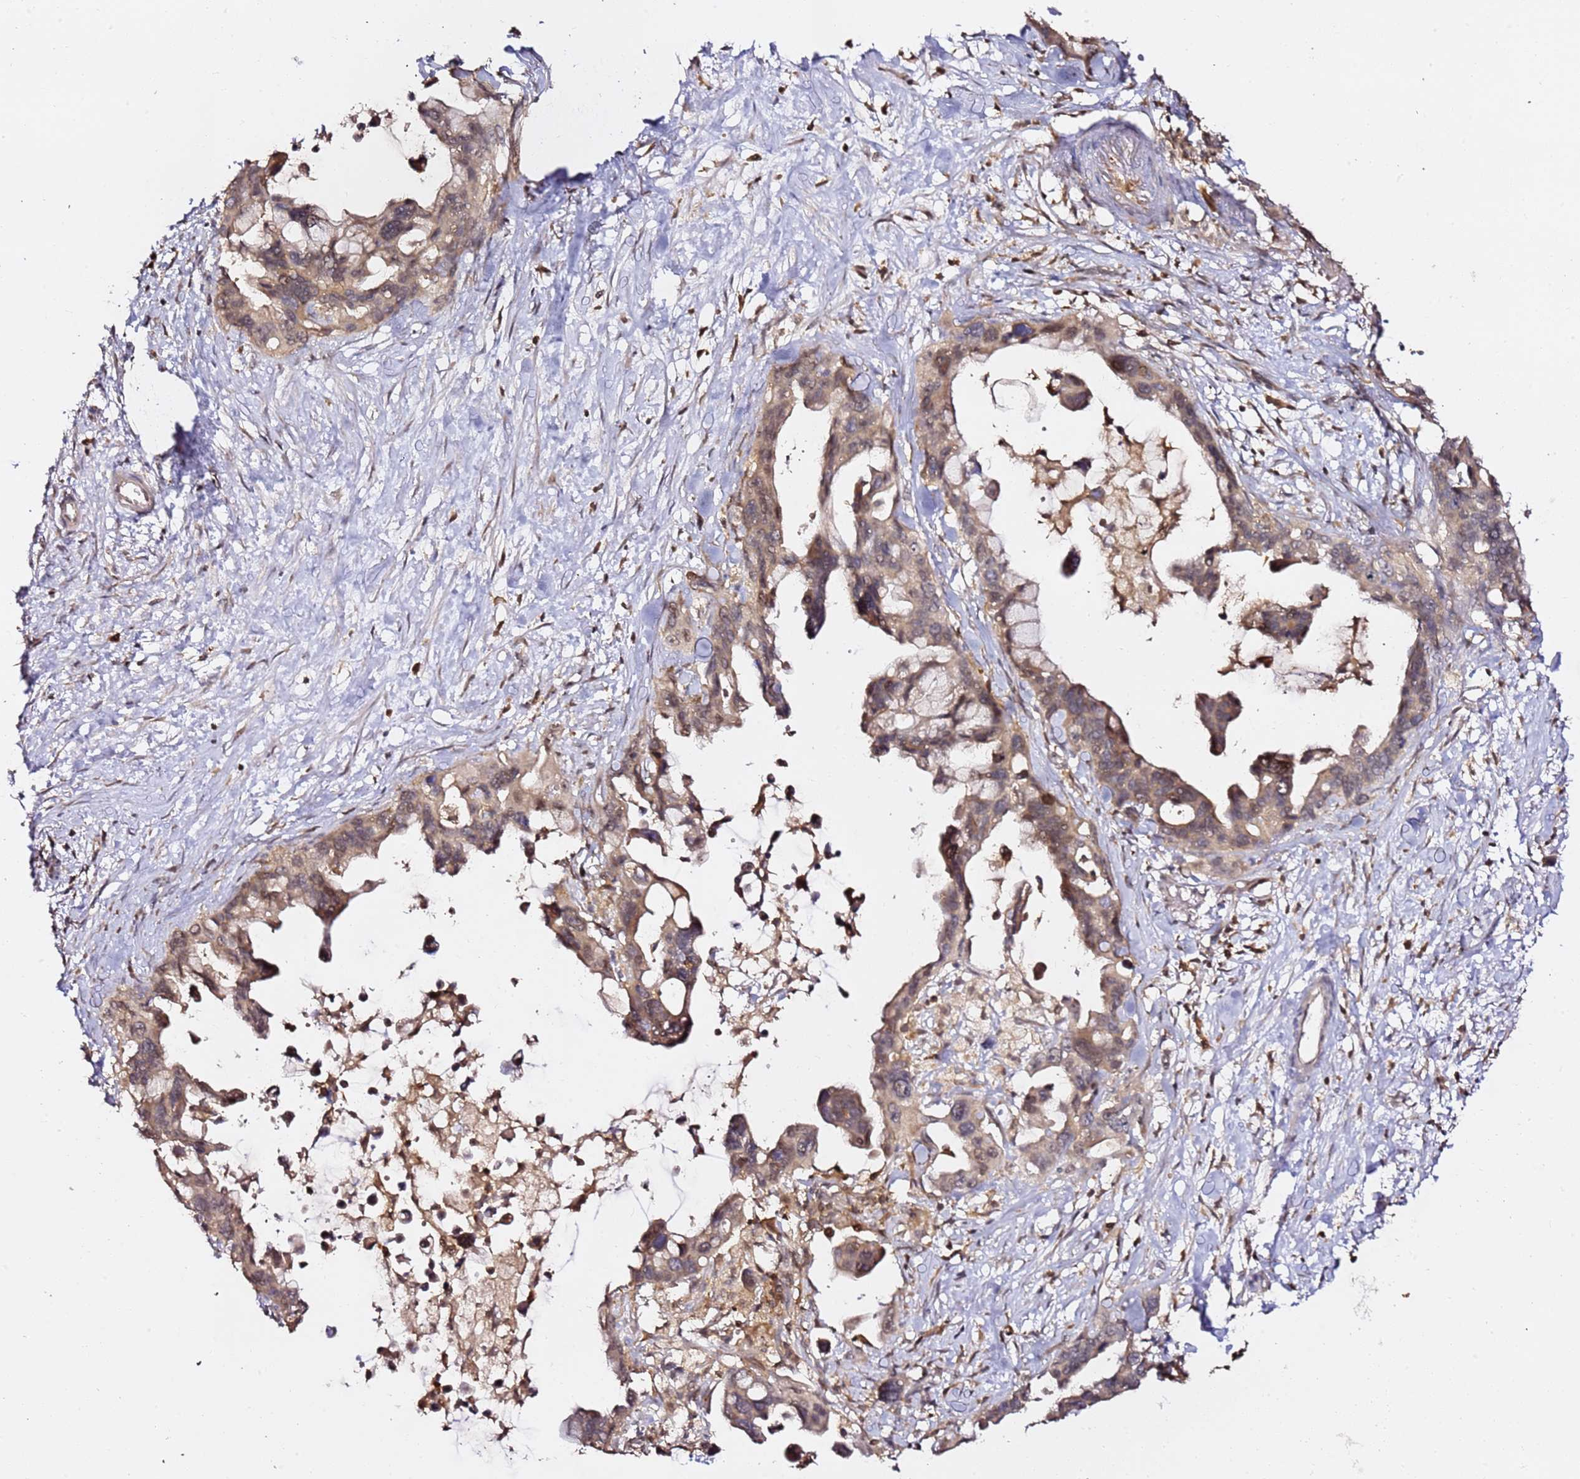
{"staining": {"intensity": "weak", "quantity": ">75%", "location": "cytoplasmic/membranous,nuclear"}, "tissue": "pancreatic cancer", "cell_type": "Tumor cells", "image_type": "cancer", "snomed": [{"axis": "morphology", "description": "Adenocarcinoma, NOS"}, {"axis": "topography", "description": "Pancreas"}], "caption": "A brown stain highlights weak cytoplasmic/membranous and nuclear expression of a protein in pancreatic adenocarcinoma tumor cells.", "gene": "OR5V1", "patient": {"sex": "female", "age": 83}}